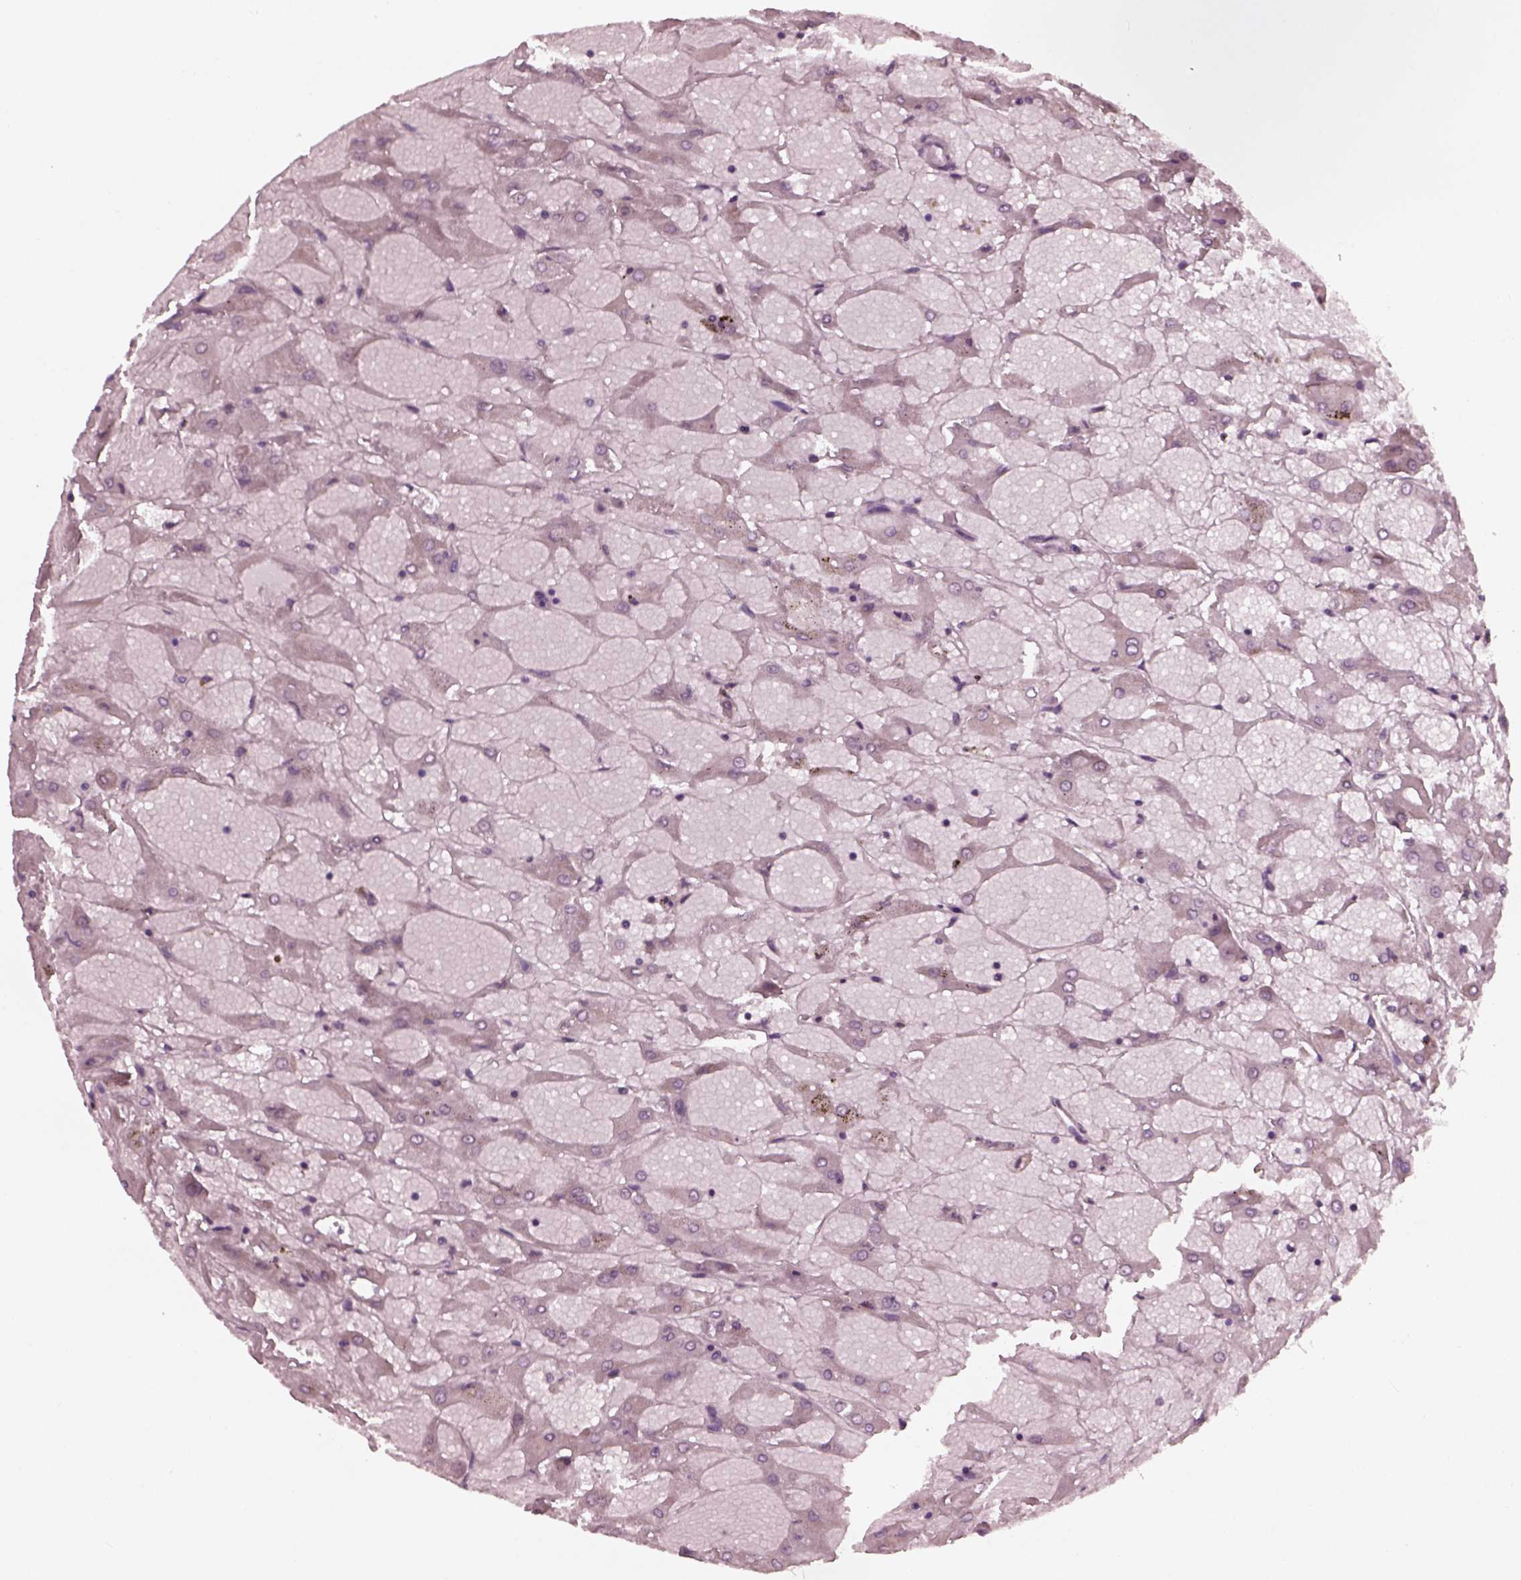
{"staining": {"intensity": "negative", "quantity": "none", "location": "none"}, "tissue": "renal cancer", "cell_type": "Tumor cells", "image_type": "cancer", "snomed": [{"axis": "morphology", "description": "Adenocarcinoma, NOS"}, {"axis": "topography", "description": "Kidney"}], "caption": "Tumor cells are negative for protein expression in human renal cancer (adenocarcinoma). (Stains: DAB immunohistochemistry with hematoxylin counter stain, Microscopy: brightfield microscopy at high magnification).", "gene": "YY2", "patient": {"sex": "male", "age": 72}}